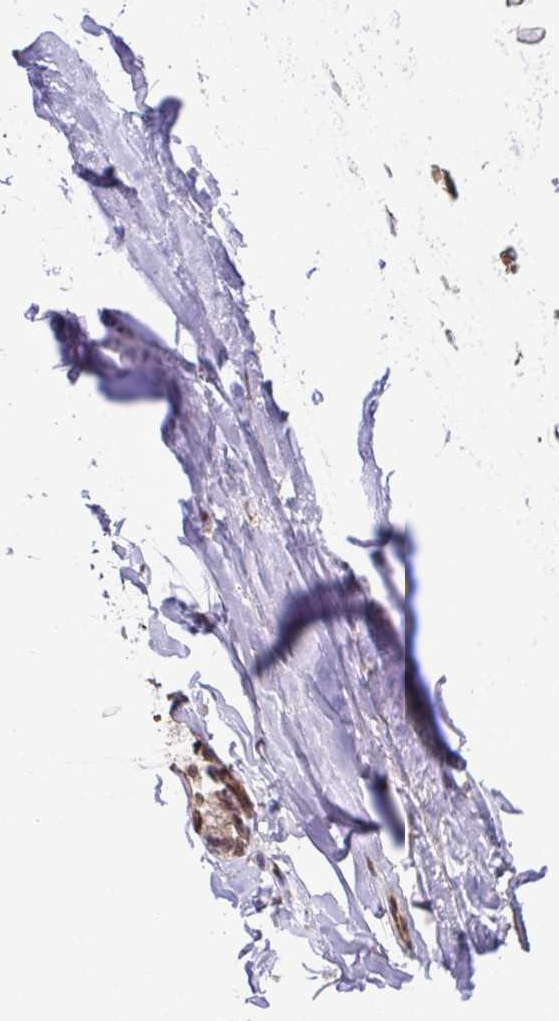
{"staining": {"intensity": "moderate", "quantity": ">75%", "location": "cytoplasmic/membranous"}, "tissue": "soft tissue", "cell_type": "Chondrocytes", "image_type": "normal", "snomed": [{"axis": "morphology", "description": "Normal tissue, NOS"}, {"axis": "topography", "description": "Cartilage tissue"}, {"axis": "topography", "description": "Bronchus"}, {"axis": "topography", "description": "Peripheral nerve tissue"}], "caption": "An image of human soft tissue stained for a protein demonstrates moderate cytoplasmic/membranous brown staining in chondrocytes. (brown staining indicates protein expression, while blue staining denotes nuclei).", "gene": "C12orf57", "patient": {"sex": "male", "age": 67}}